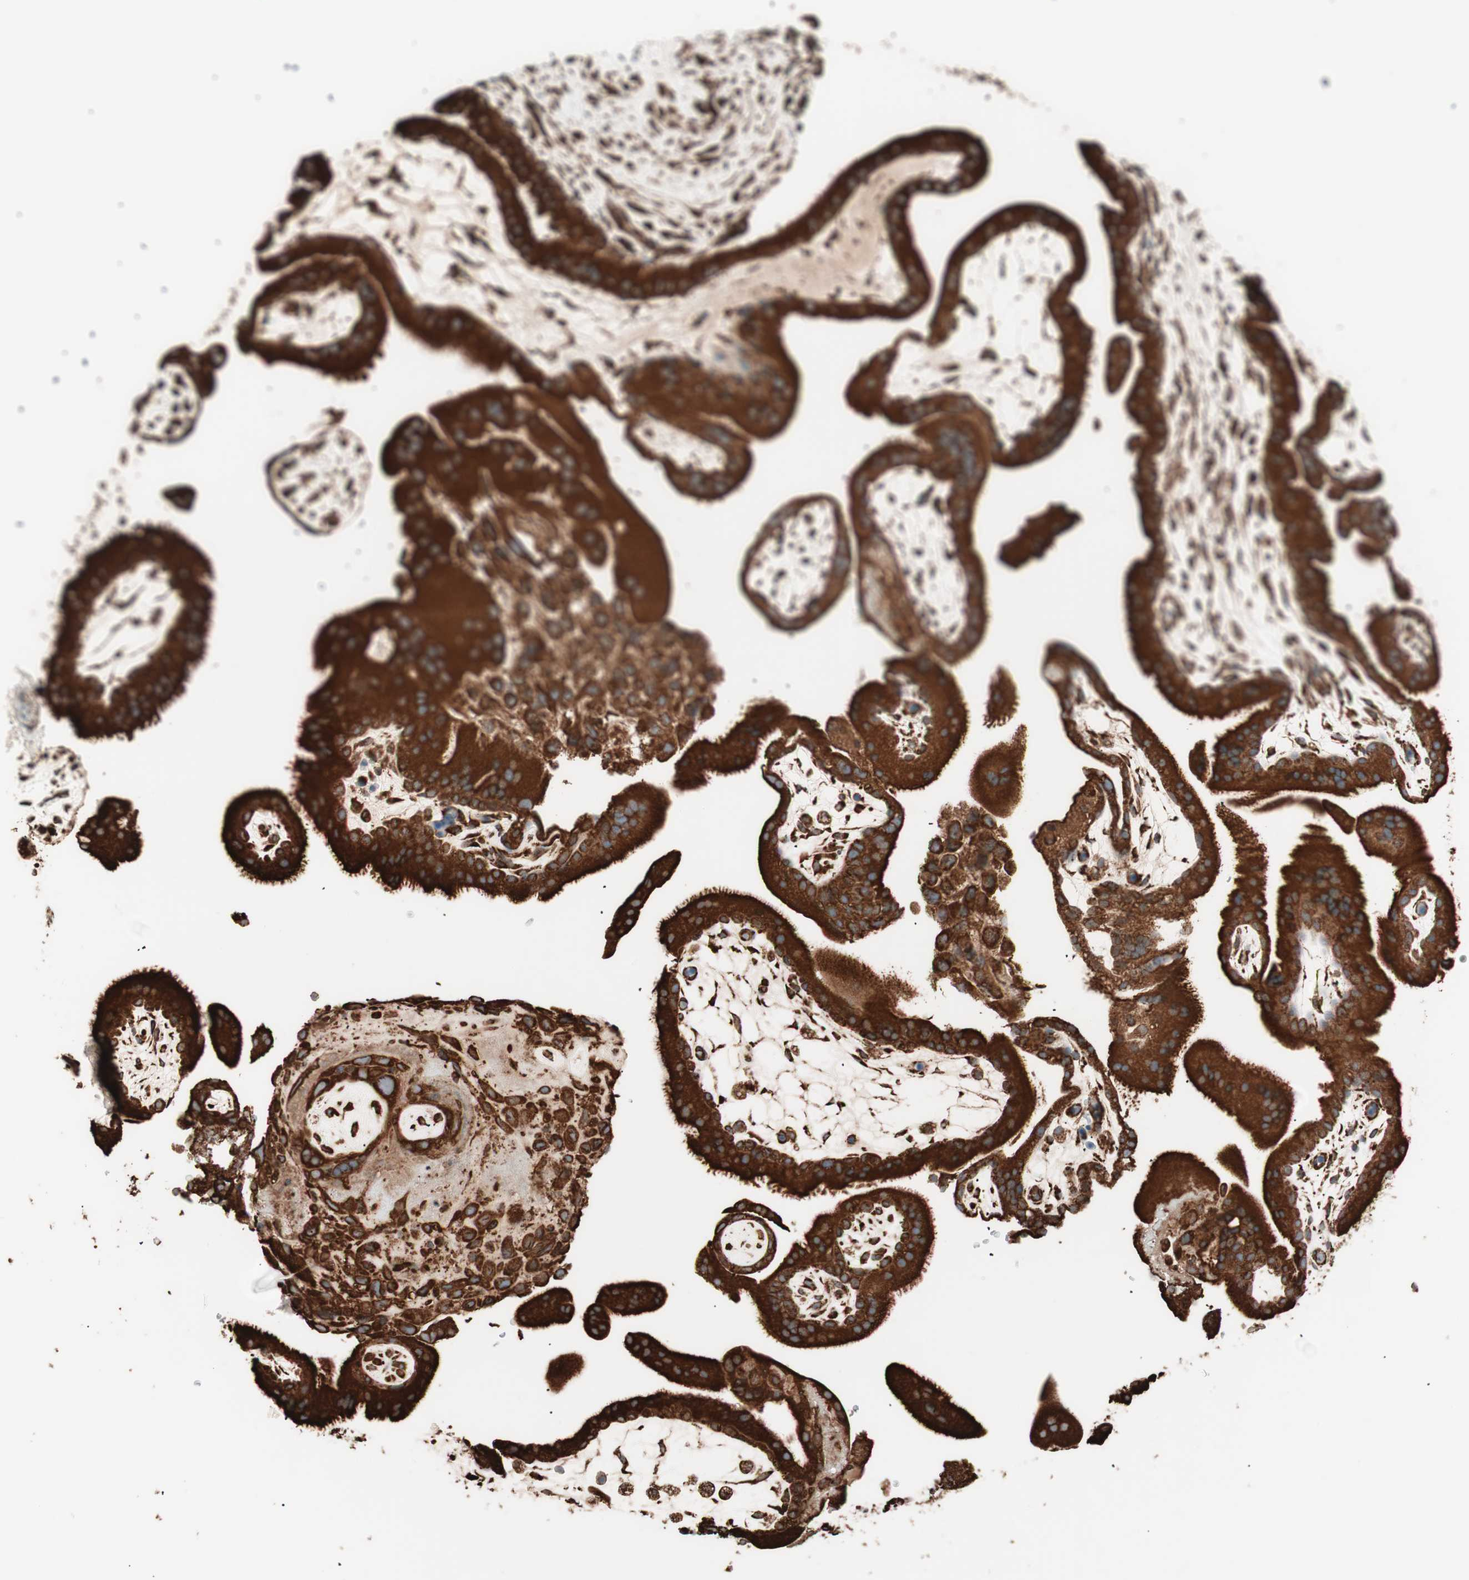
{"staining": {"intensity": "strong", "quantity": ">75%", "location": "cytoplasmic/membranous"}, "tissue": "placenta", "cell_type": "Trophoblastic cells", "image_type": "normal", "snomed": [{"axis": "morphology", "description": "Normal tissue, NOS"}, {"axis": "topography", "description": "Placenta"}], "caption": "IHC of benign placenta shows high levels of strong cytoplasmic/membranous staining in approximately >75% of trophoblastic cells.", "gene": "VEGFA", "patient": {"sex": "female", "age": 19}}